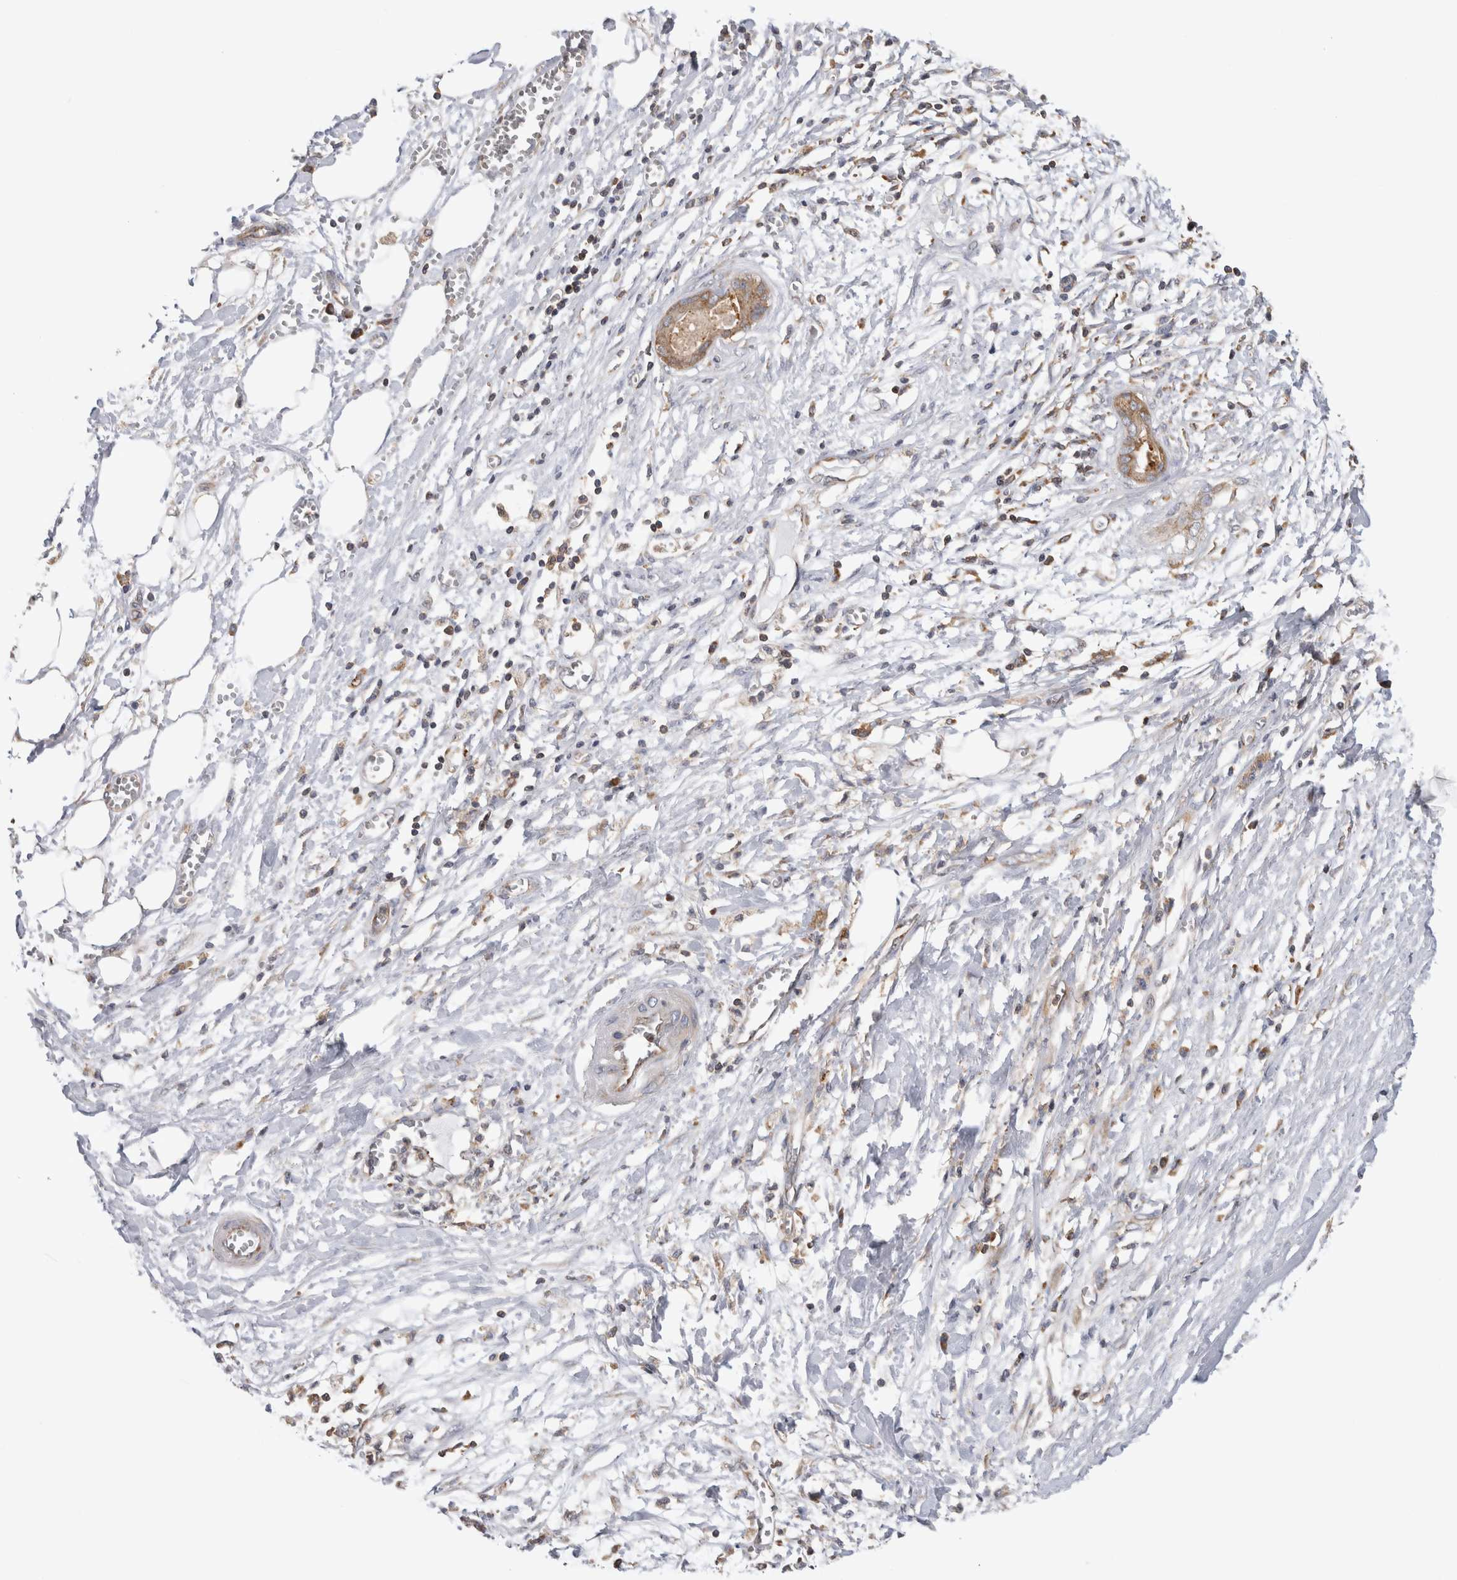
{"staining": {"intensity": "moderate", "quantity": ">75%", "location": "cytoplasmic/membranous"}, "tissue": "pancreatic cancer", "cell_type": "Tumor cells", "image_type": "cancer", "snomed": [{"axis": "morphology", "description": "Adenocarcinoma, NOS"}, {"axis": "topography", "description": "Pancreas"}], "caption": "Adenocarcinoma (pancreatic) stained with a protein marker shows moderate staining in tumor cells.", "gene": "GRIK2", "patient": {"sex": "male", "age": 56}}